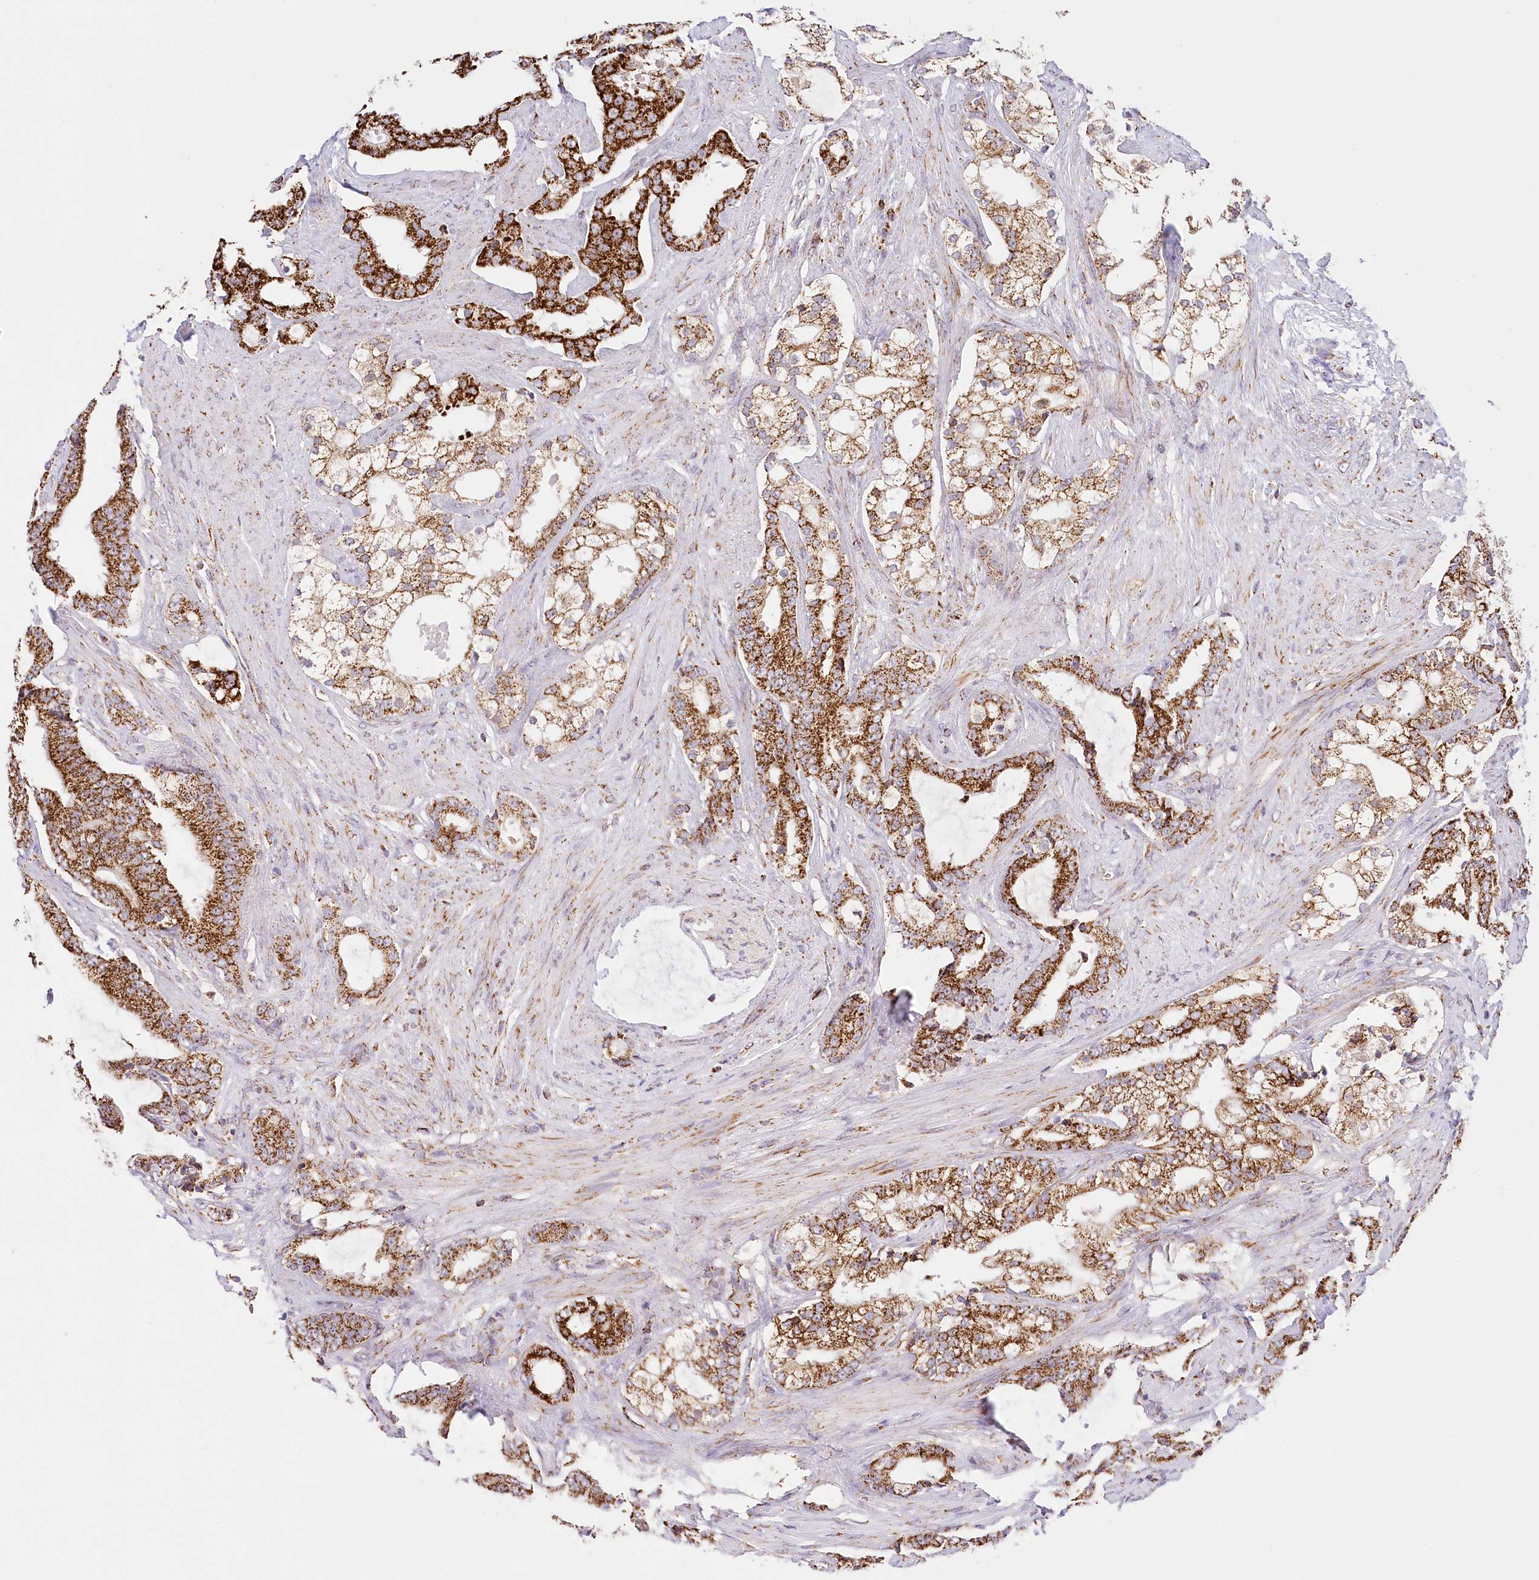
{"staining": {"intensity": "strong", "quantity": ">75%", "location": "cytoplasmic/membranous"}, "tissue": "prostate cancer", "cell_type": "Tumor cells", "image_type": "cancer", "snomed": [{"axis": "morphology", "description": "Adenocarcinoma, Low grade"}, {"axis": "topography", "description": "Prostate"}], "caption": "The immunohistochemical stain shows strong cytoplasmic/membranous staining in tumor cells of adenocarcinoma (low-grade) (prostate) tissue.", "gene": "LSS", "patient": {"sex": "male", "age": 58}}